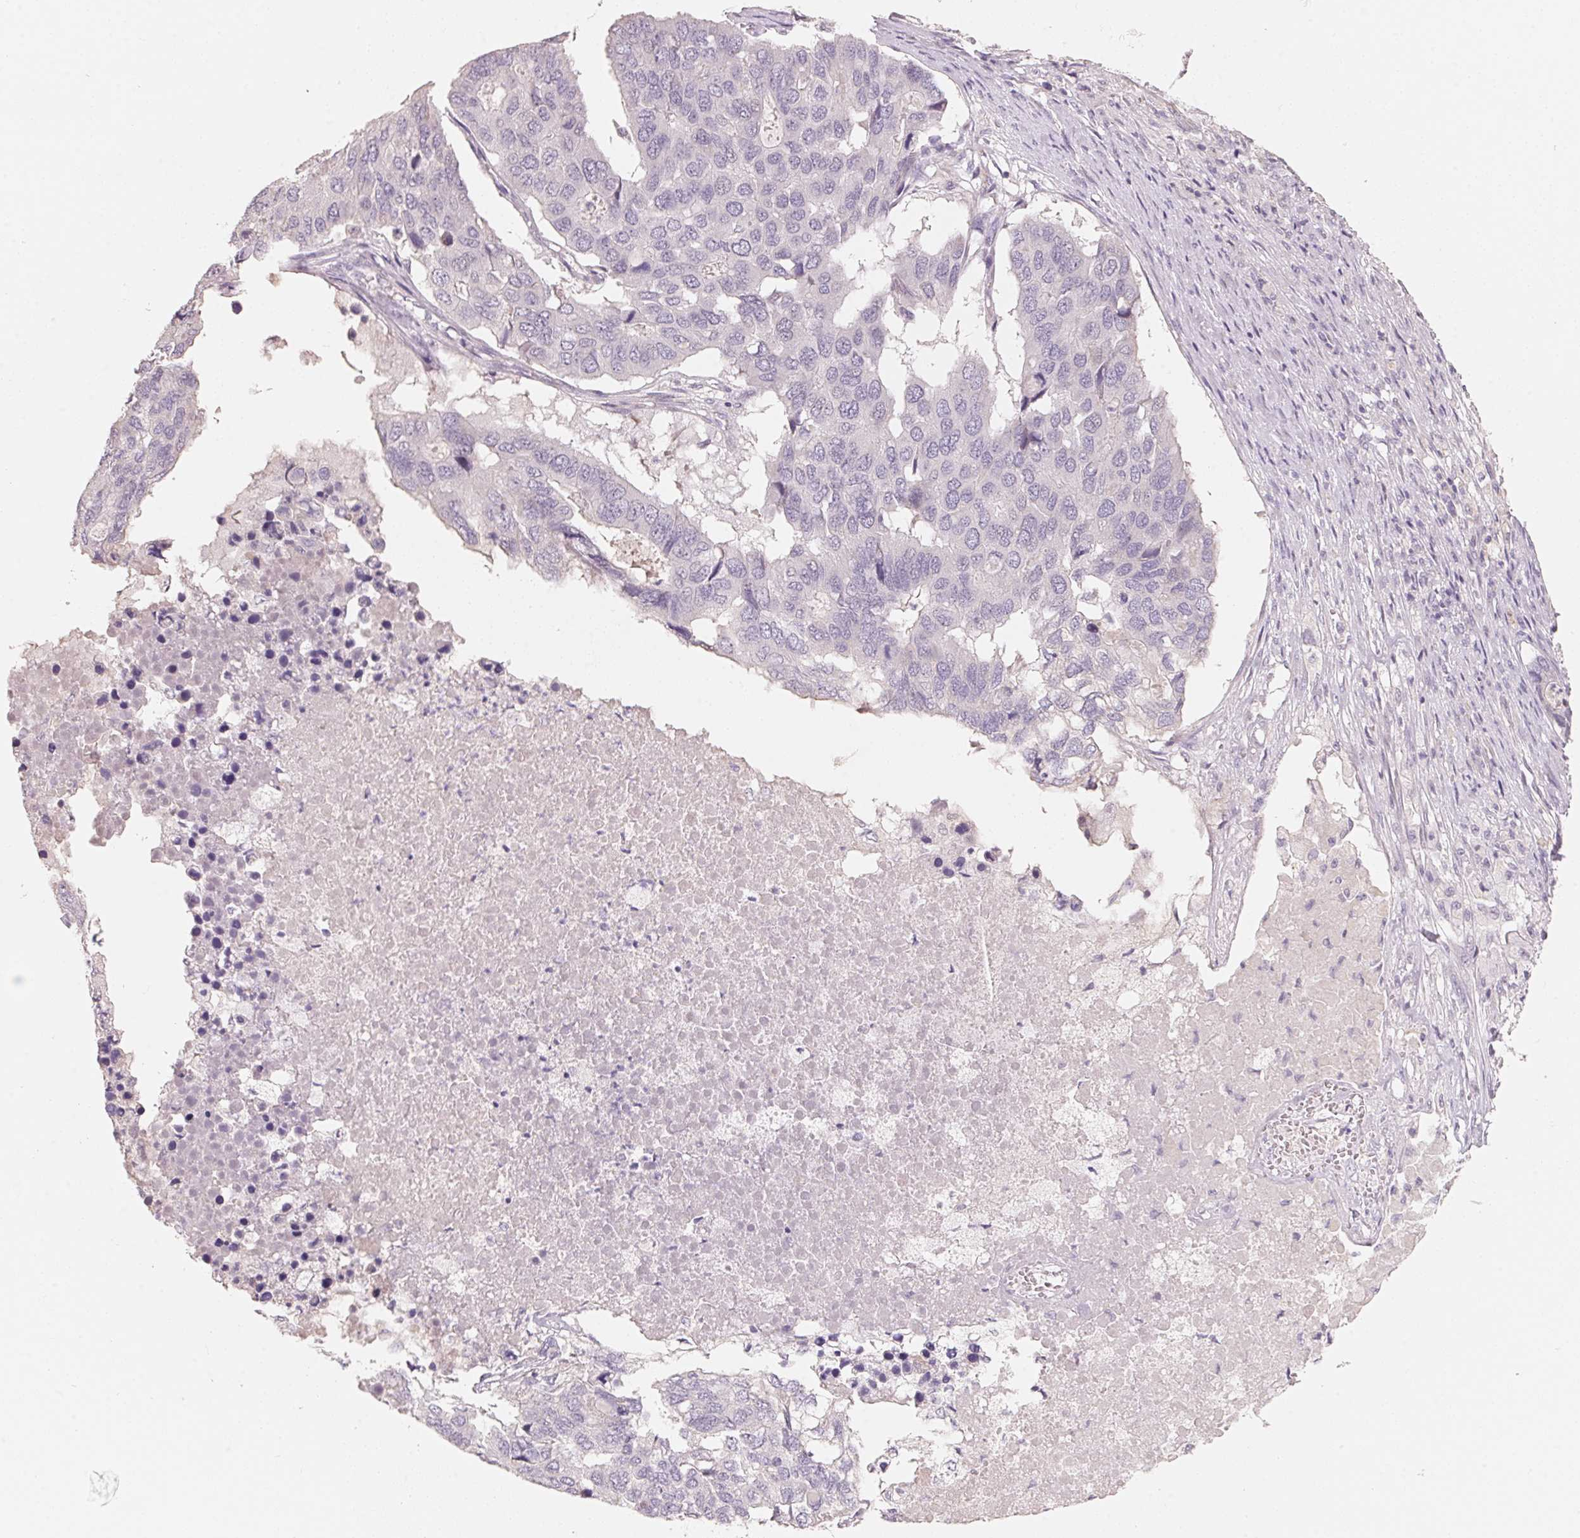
{"staining": {"intensity": "negative", "quantity": "none", "location": "none"}, "tissue": "pancreatic cancer", "cell_type": "Tumor cells", "image_type": "cancer", "snomed": [{"axis": "morphology", "description": "Adenocarcinoma, NOS"}, {"axis": "topography", "description": "Pancreas"}], "caption": "This is an immunohistochemistry (IHC) micrograph of pancreatic adenocarcinoma. There is no expression in tumor cells.", "gene": "TP53AIP1", "patient": {"sex": "male", "age": 50}}